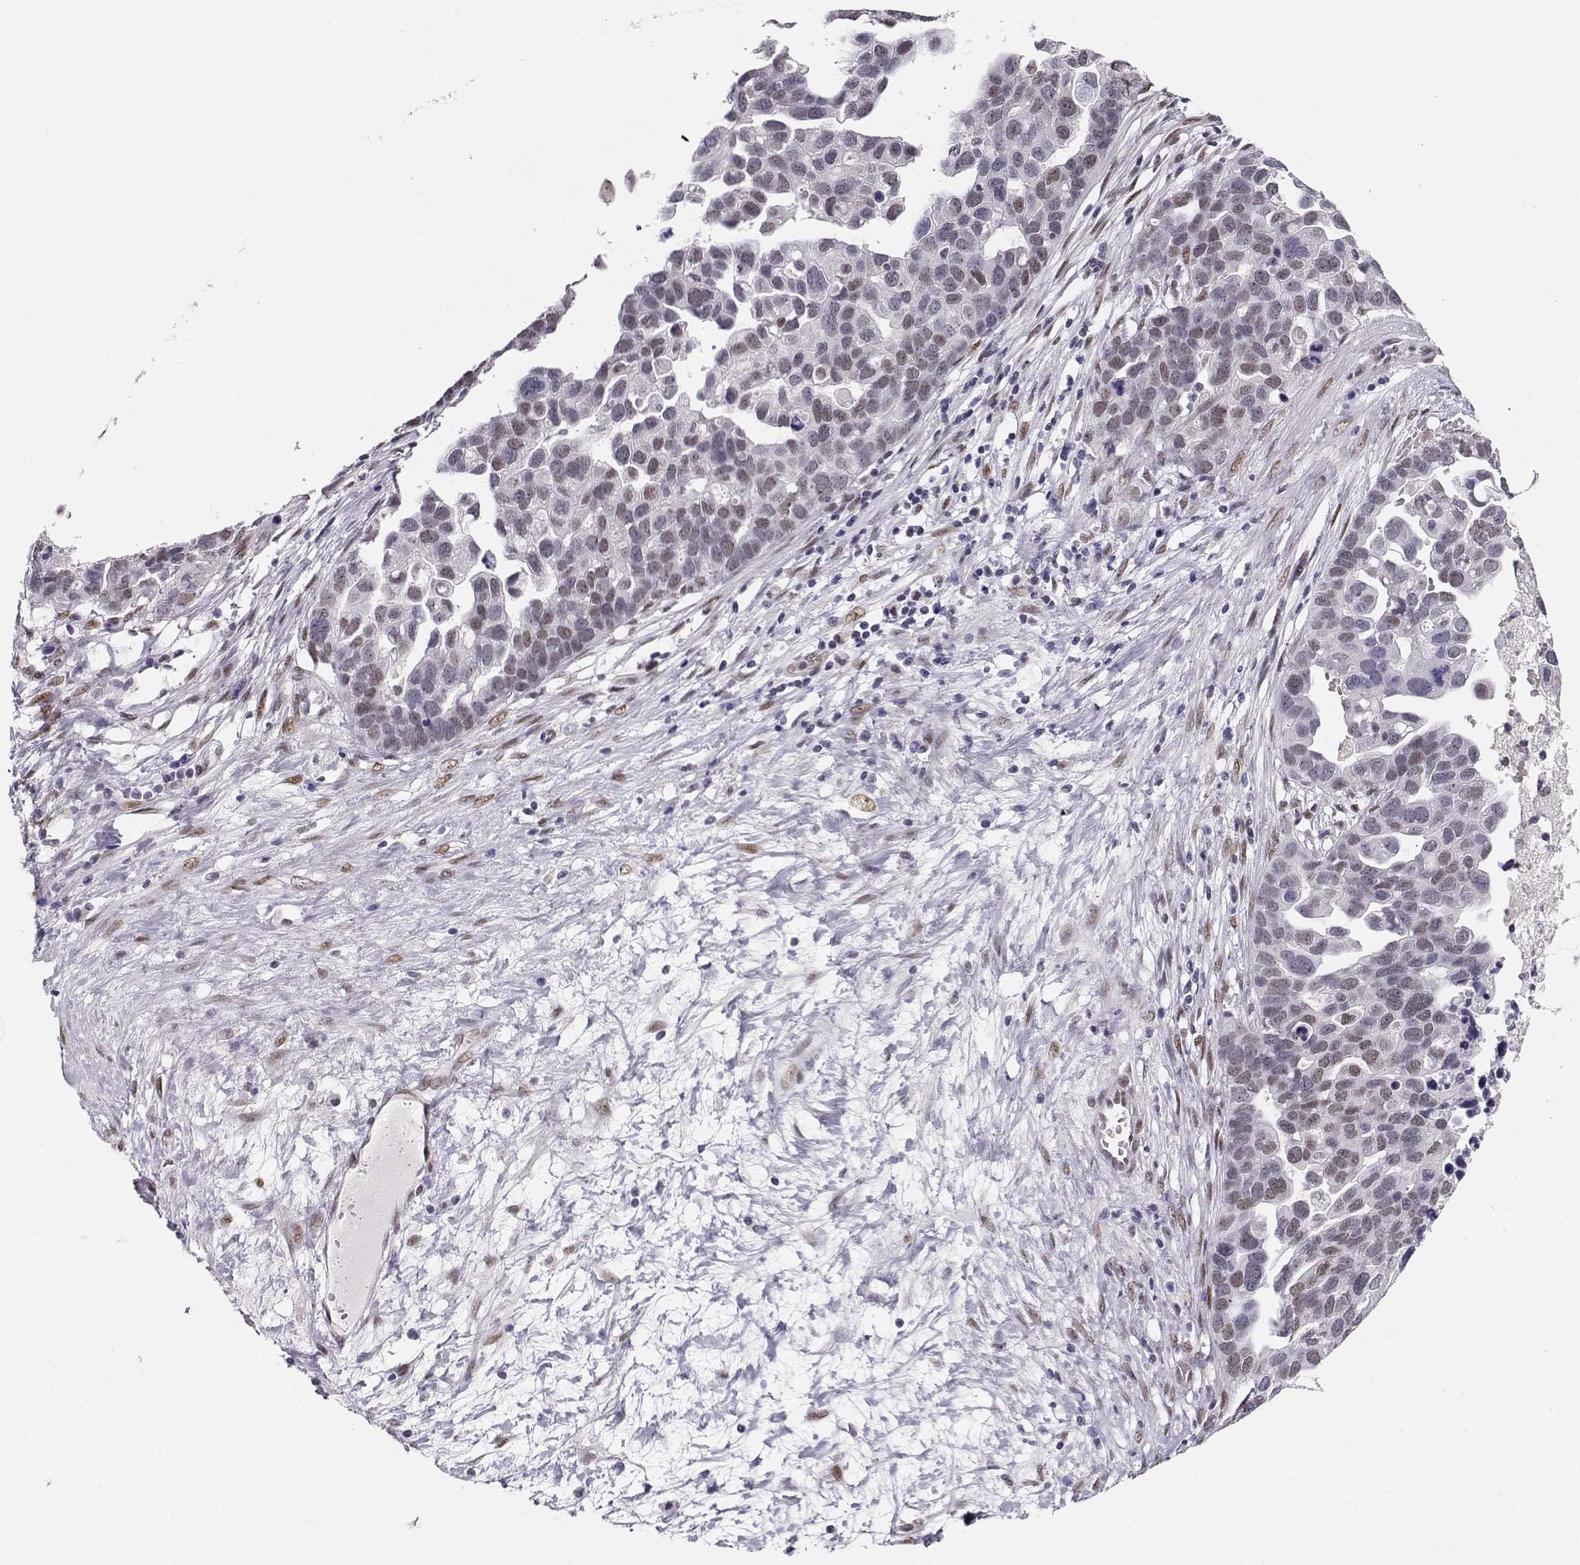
{"staining": {"intensity": "weak", "quantity": "25%-75%", "location": "nuclear"}, "tissue": "ovarian cancer", "cell_type": "Tumor cells", "image_type": "cancer", "snomed": [{"axis": "morphology", "description": "Cystadenocarcinoma, serous, NOS"}, {"axis": "topography", "description": "Ovary"}], "caption": "The immunohistochemical stain labels weak nuclear expression in tumor cells of ovarian serous cystadenocarcinoma tissue.", "gene": "POLI", "patient": {"sex": "female", "age": 54}}